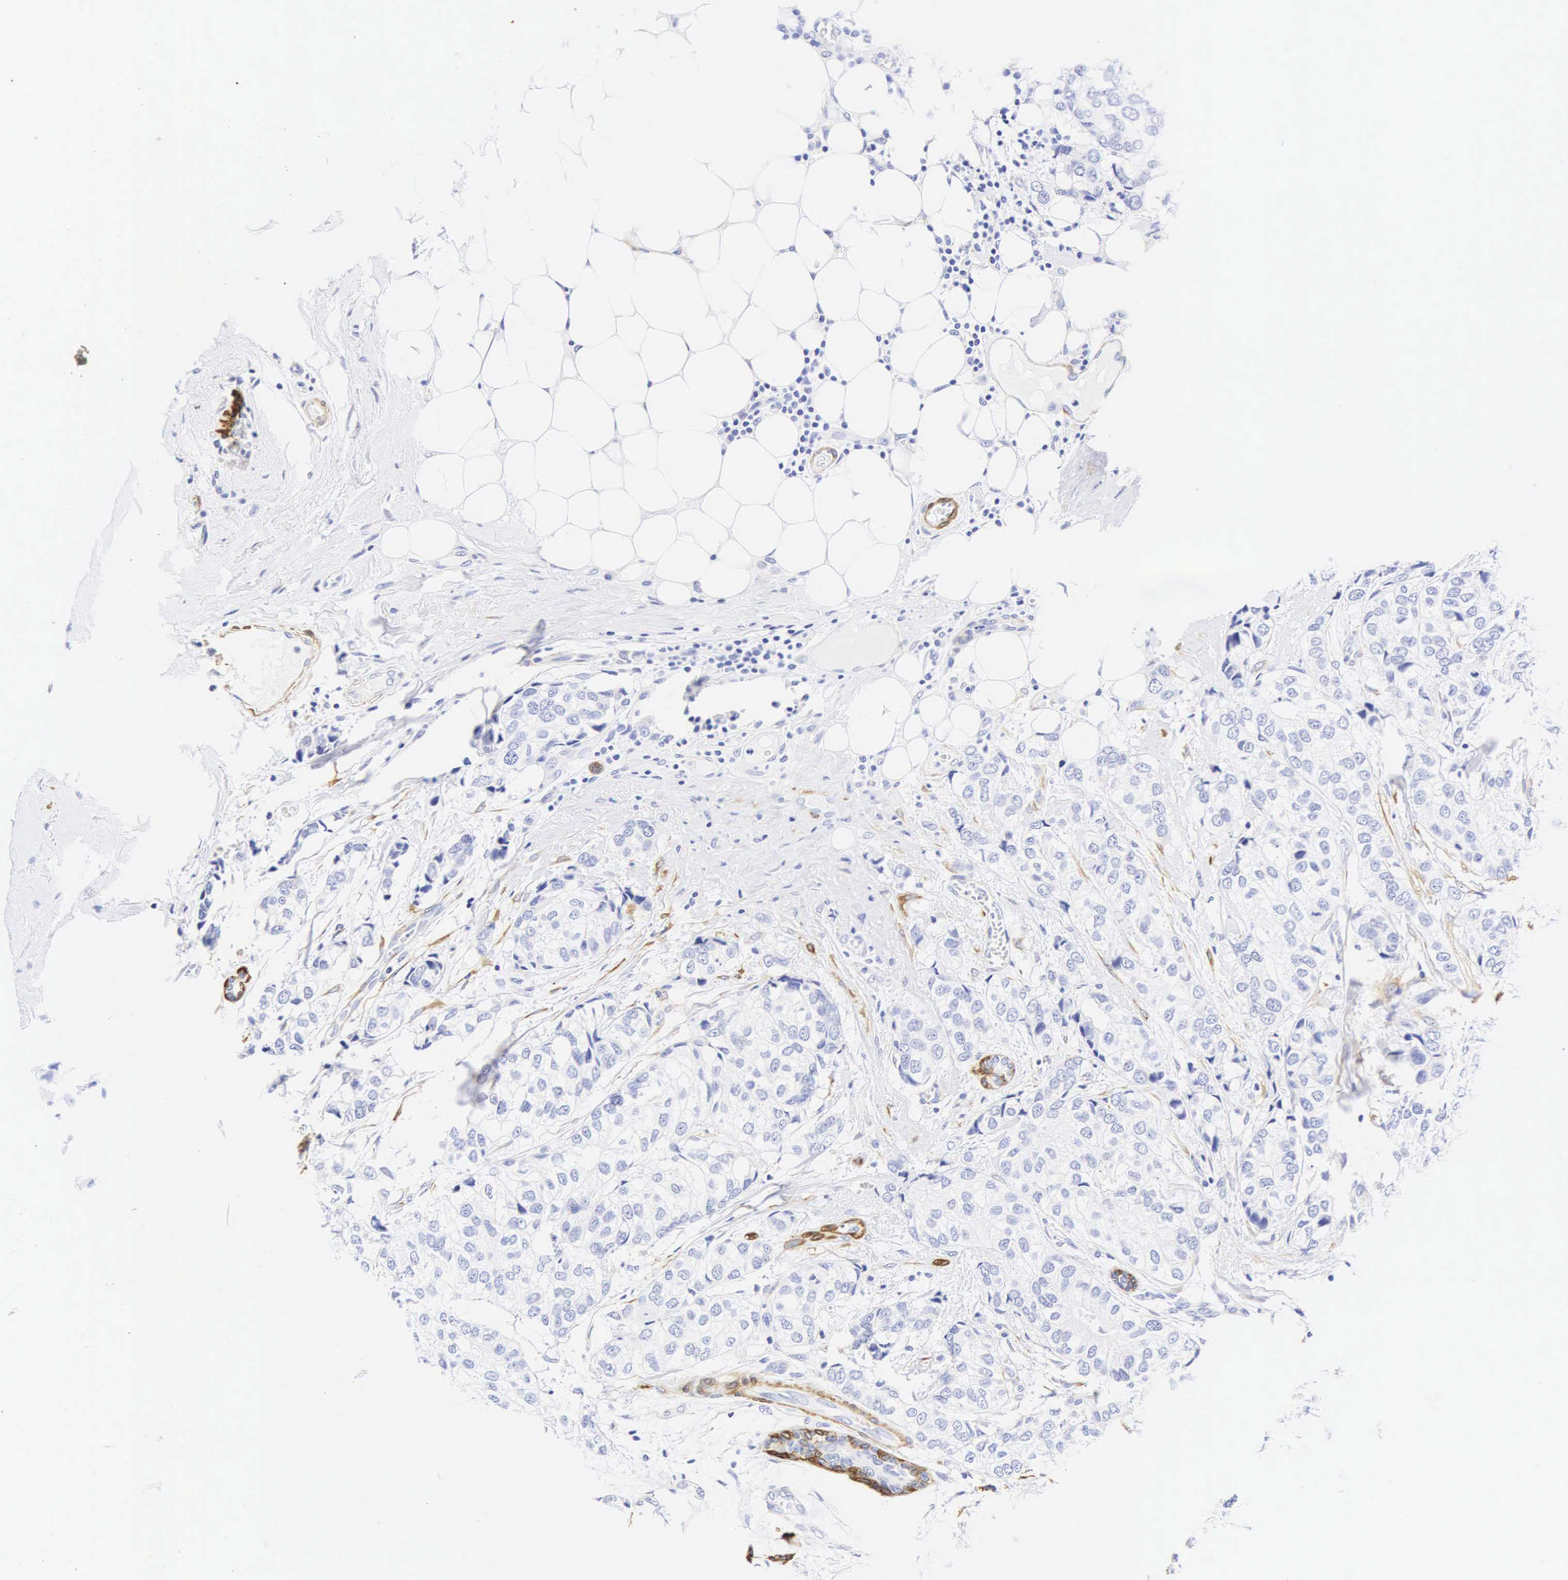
{"staining": {"intensity": "negative", "quantity": "none", "location": "none"}, "tissue": "breast cancer", "cell_type": "Tumor cells", "image_type": "cancer", "snomed": [{"axis": "morphology", "description": "Duct carcinoma"}, {"axis": "topography", "description": "Breast"}], "caption": "A high-resolution image shows immunohistochemistry staining of breast intraductal carcinoma, which demonstrates no significant positivity in tumor cells.", "gene": "CNN1", "patient": {"sex": "female", "age": 68}}